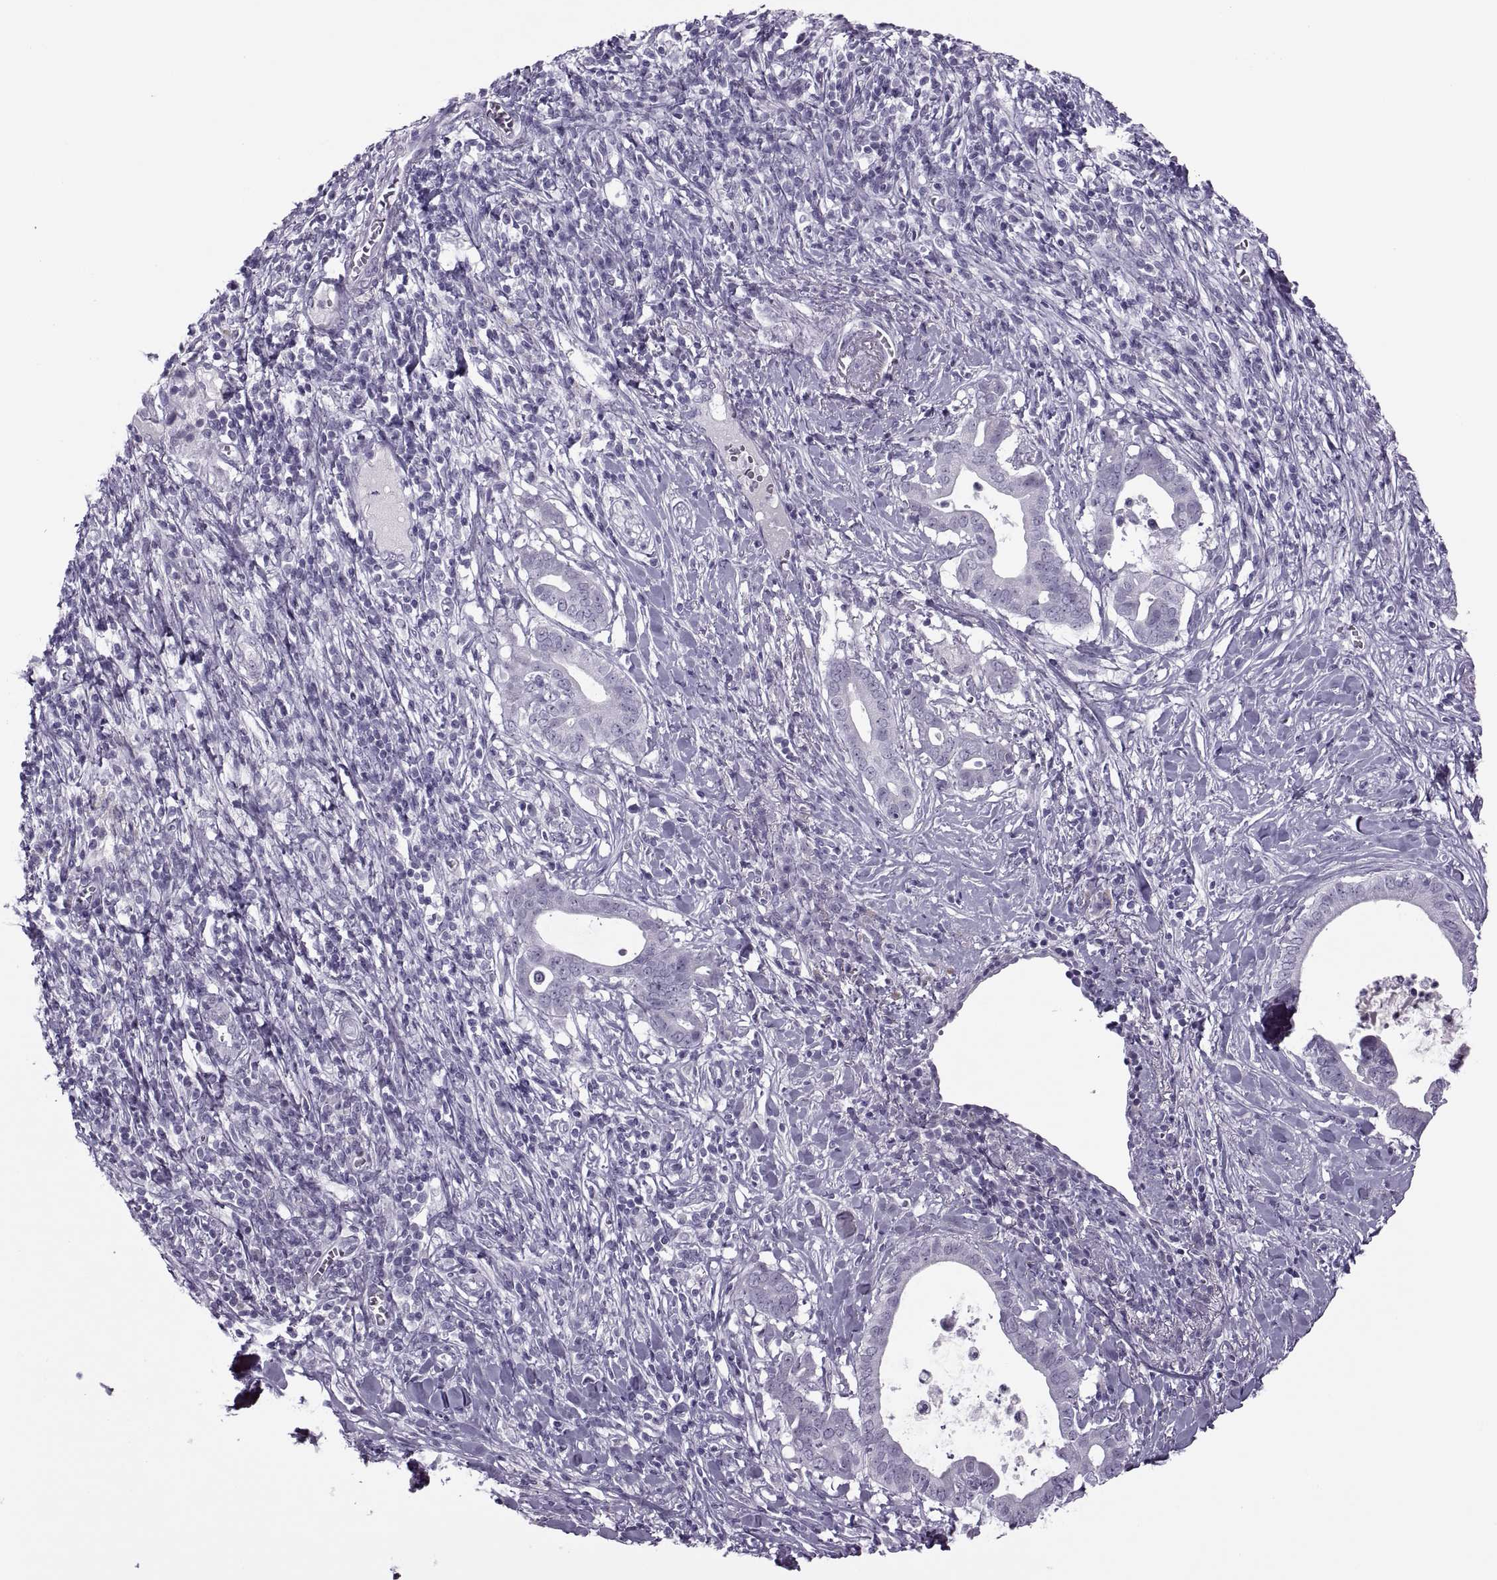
{"staining": {"intensity": "negative", "quantity": "none", "location": "none"}, "tissue": "pancreatic cancer", "cell_type": "Tumor cells", "image_type": "cancer", "snomed": [{"axis": "morphology", "description": "Adenocarcinoma, NOS"}, {"axis": "topography", "description": "Pancreas"}], "caption": "Immunohistochemical staining of human pancreatic cancer (adenocarcinoma) exhibits no significant expression in tumor cells.", "gene": "FAM24A", "patient": {"sex": "male", "age": 61}}